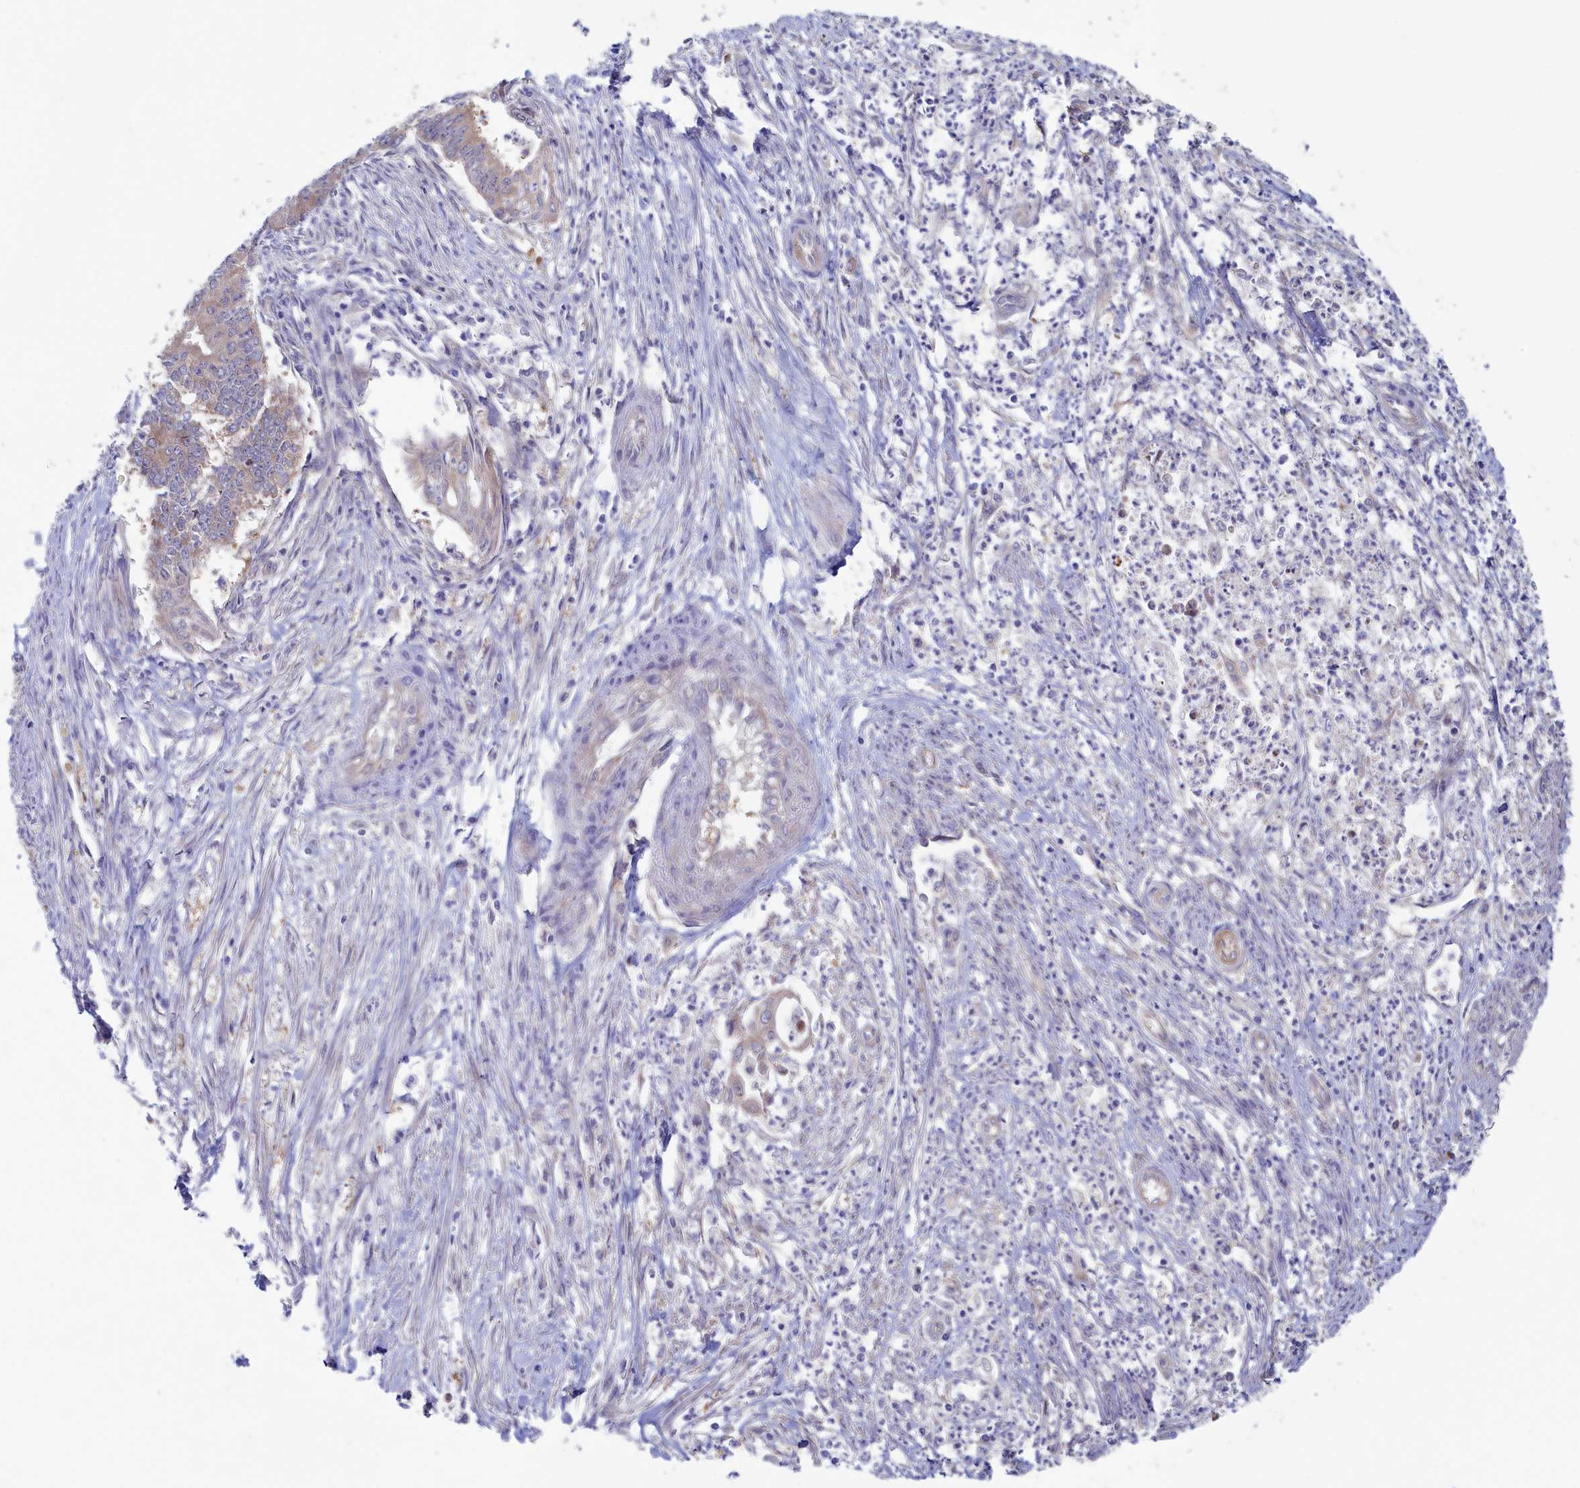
{"staining": {"intensity": "weak", "quantity": "25%-75%", "location": "cytoplasmic/membranous"}, "tissue": "endometrial cancer", "cell_type": "Tumor cells", "image_type": "cancer", "snomed": [{"axis": "morphology", "description": "Adenocarcinoma, NOS"}, {"axis": "topography", "description": "Endometrium"}], "caption": "A photomicrograph of human endometrial cancer (adenocarcinoma) stained for a protein demonstrates weak cytoplasmic/membranous brown staining in tumor cells. The staining was performed using DAB to visualize the protein expression in brown, while the nuclei were stained in blue with hematoxylin (Magnification: 20x).", "gene": "SYNDIG1L", "patient": {"sex": "female", "age": 73}}